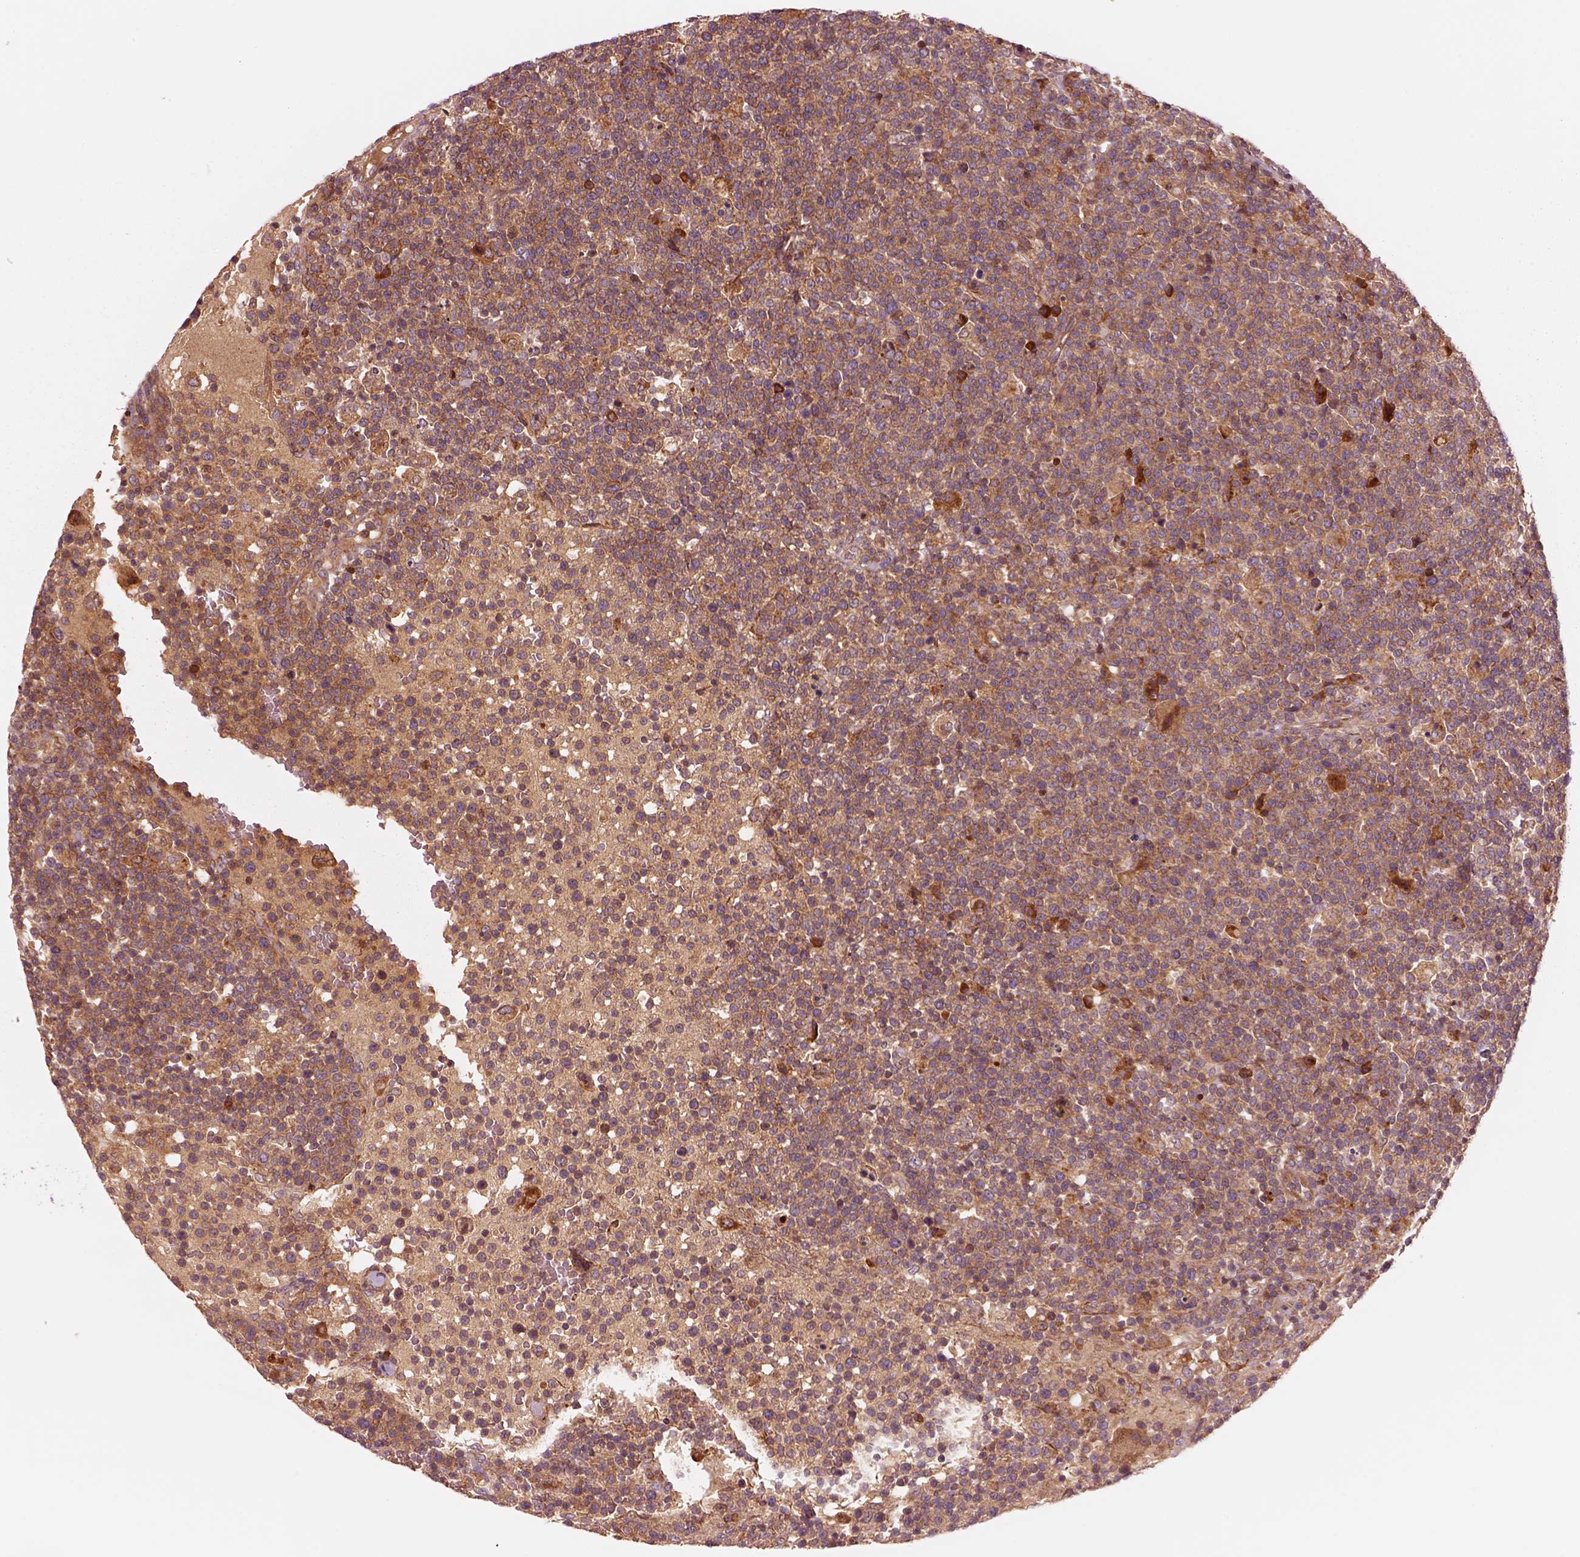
{"staining": {"intensity": "moderate", "quantity": ">75%", "location": "cytoplasmic/membranous"}, "tissue": "lymphoma", "cell_type": "Tumor cells", "image_type": "cancer", "snomed": [{"axis": "morphology", "description": "Malignant lymphoma, non-Hodgkin's type, High grade"}, {"axis": "topography", "description": "Lymph node"}], "caption": "This micrograph exhibits IHC staining of human lymphoma, with medium moderate cytoplasmic/membranous staining in approximately >75% of tumor cells.", "gene": "ASCC2", "patient": {"sex": "male", "age": 61}}